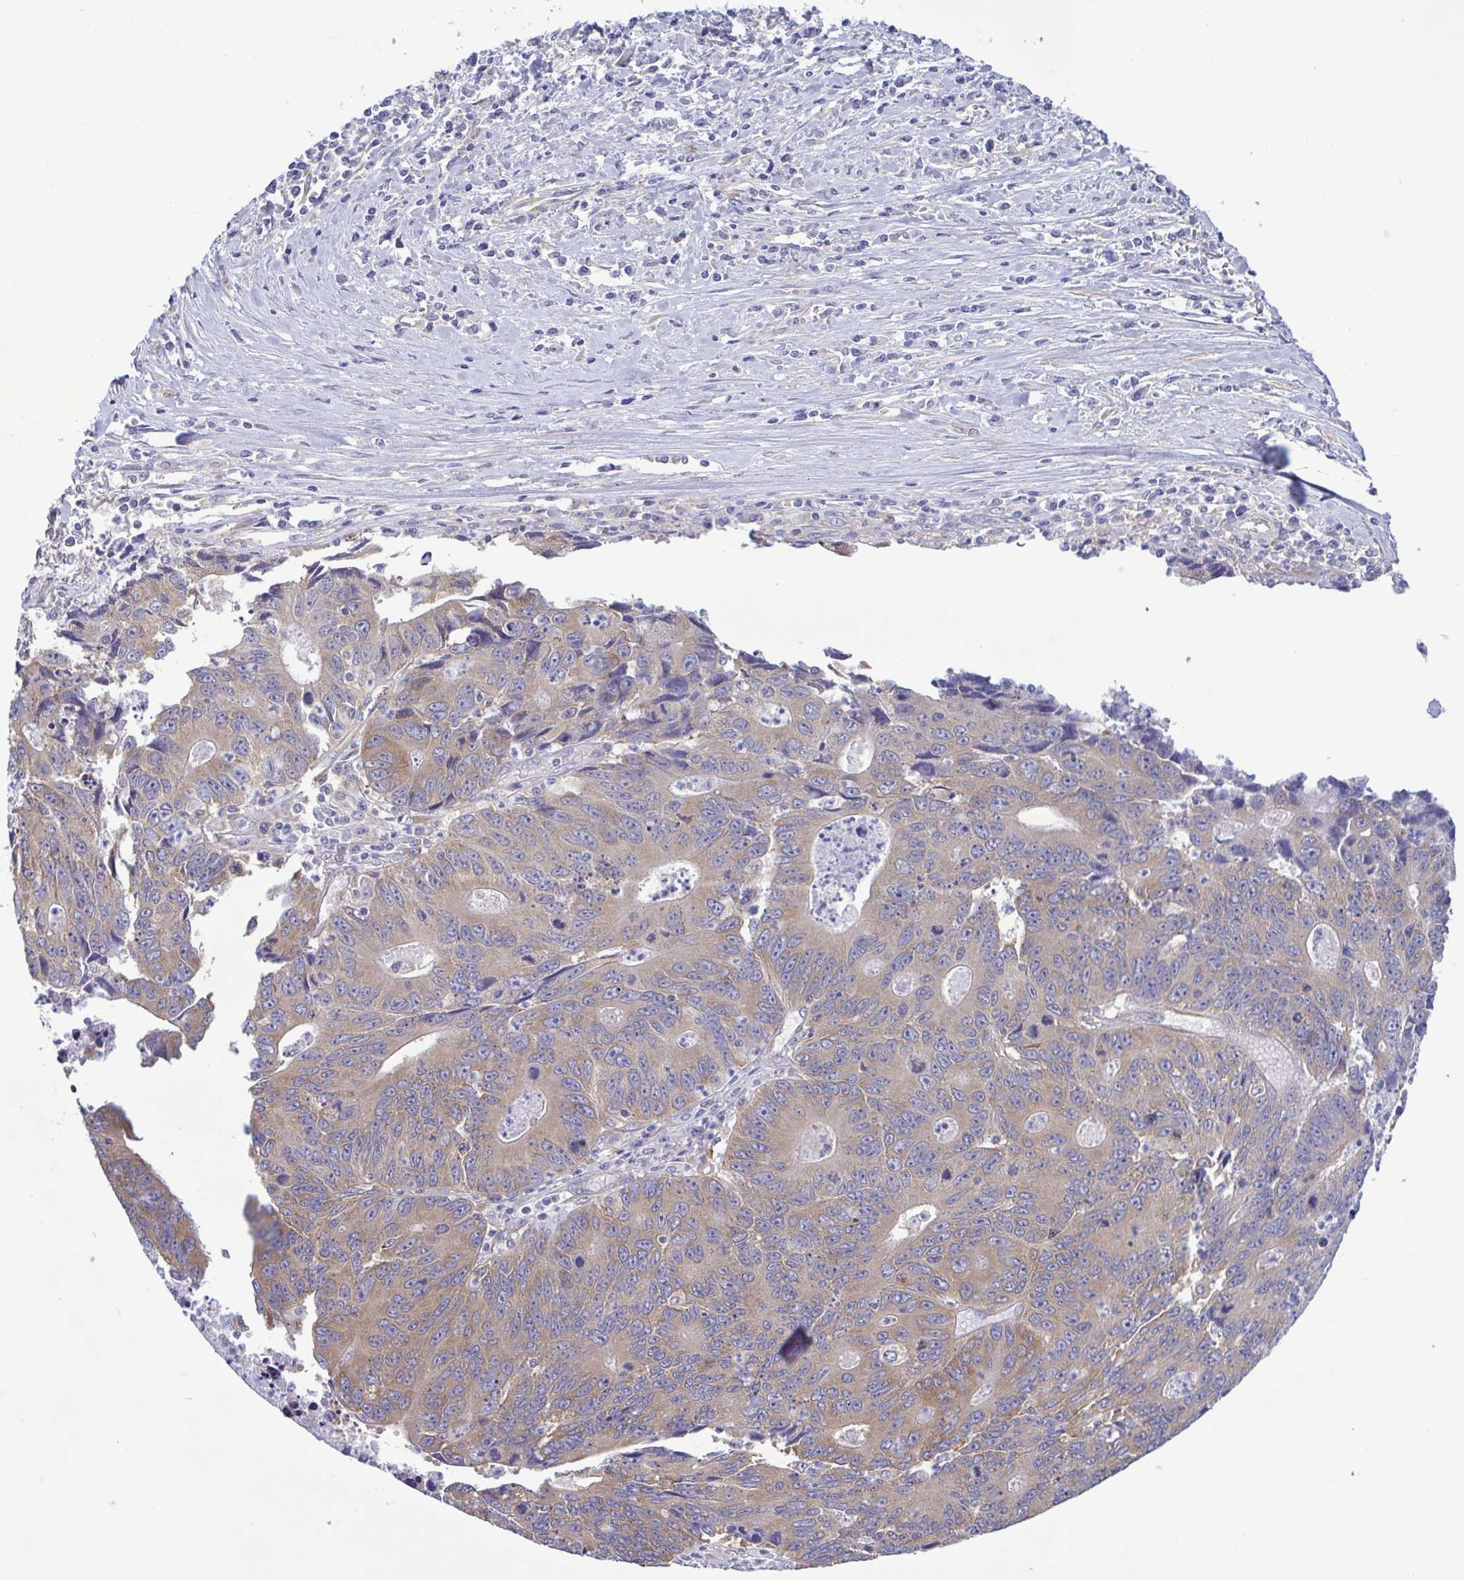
{"staining": {"intensity": "weak", "quantity": "25%-75%", "location": "cytoplasmic/membranous"}, "tissue": "liver cancer", "cell_type": "Tumor cells", "image_type": "cancer", "snomed": [{"axis": "morphology", "description": "Cholangiocarcinoma"}, {"axis": "topography", "description": "Liver"}], "caption": "A high-resolution image shows immunohistochemistry staining of cholangiocarcinoma (liver), which demonstrates weak cytoplasmic/membranous staining in about 25%-75% of tumor cells.", "gene": "TNNI3", "patient": {"sex": "male", "age": 65}}